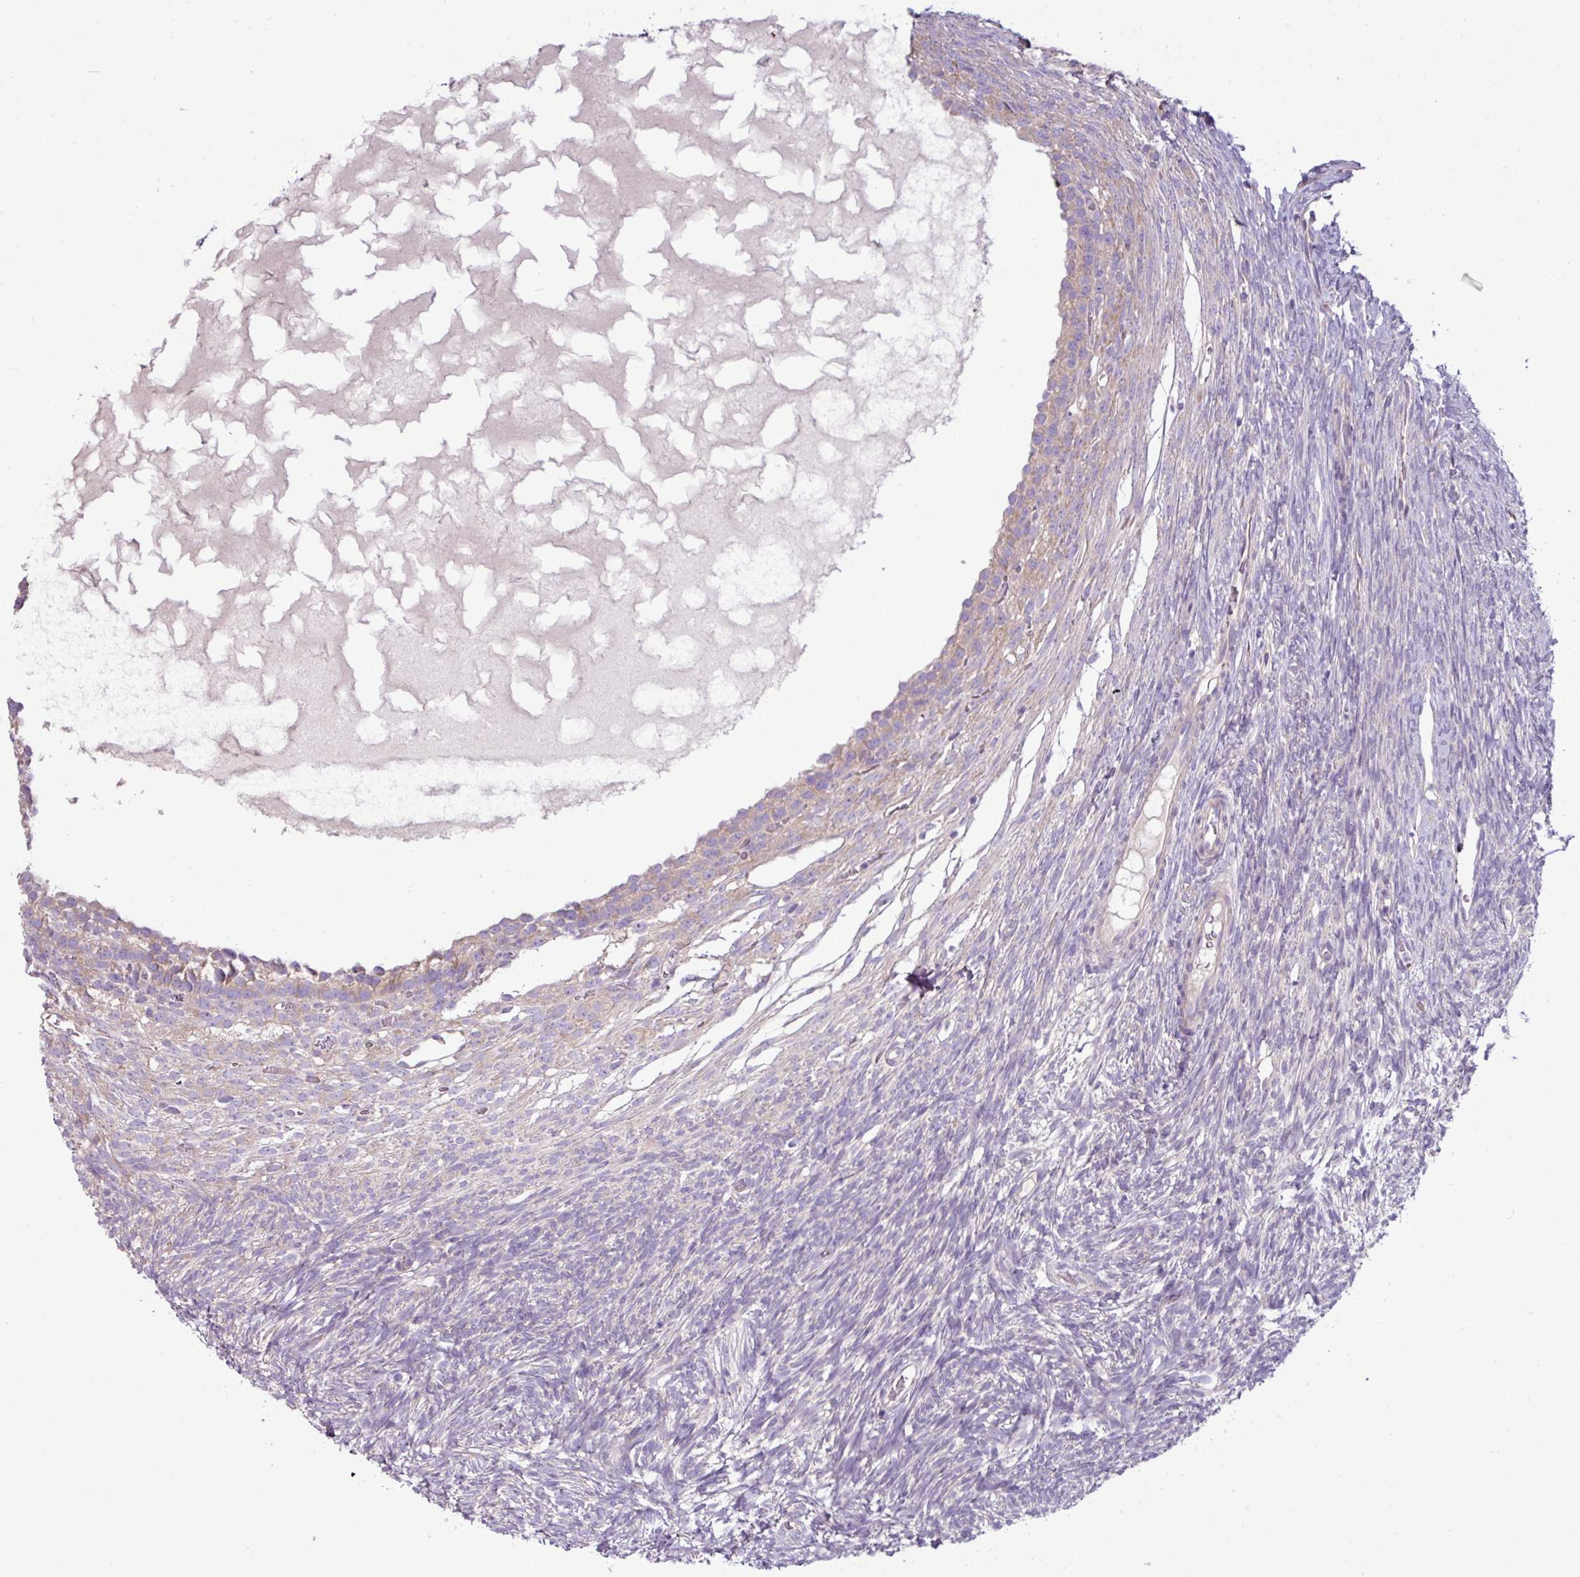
{"staining": {"intensity": "negative", "quantity": "none", "location": "none"}, "tissue": "ovary", "cell_type": "Ovarian stroma cells", "image_type": "normal", "snomed": [{"axis": "morphology", "description": "Normal tissue, NOS"}, {"axis": "topography", "description": "Ovary"}], "caption": "This is an IHC histopathology image of benign human ovary. There is no staining in ovarian stroma cells.", "gene": "AGAP4", "patient": {"sex": "female", "age": 39}}